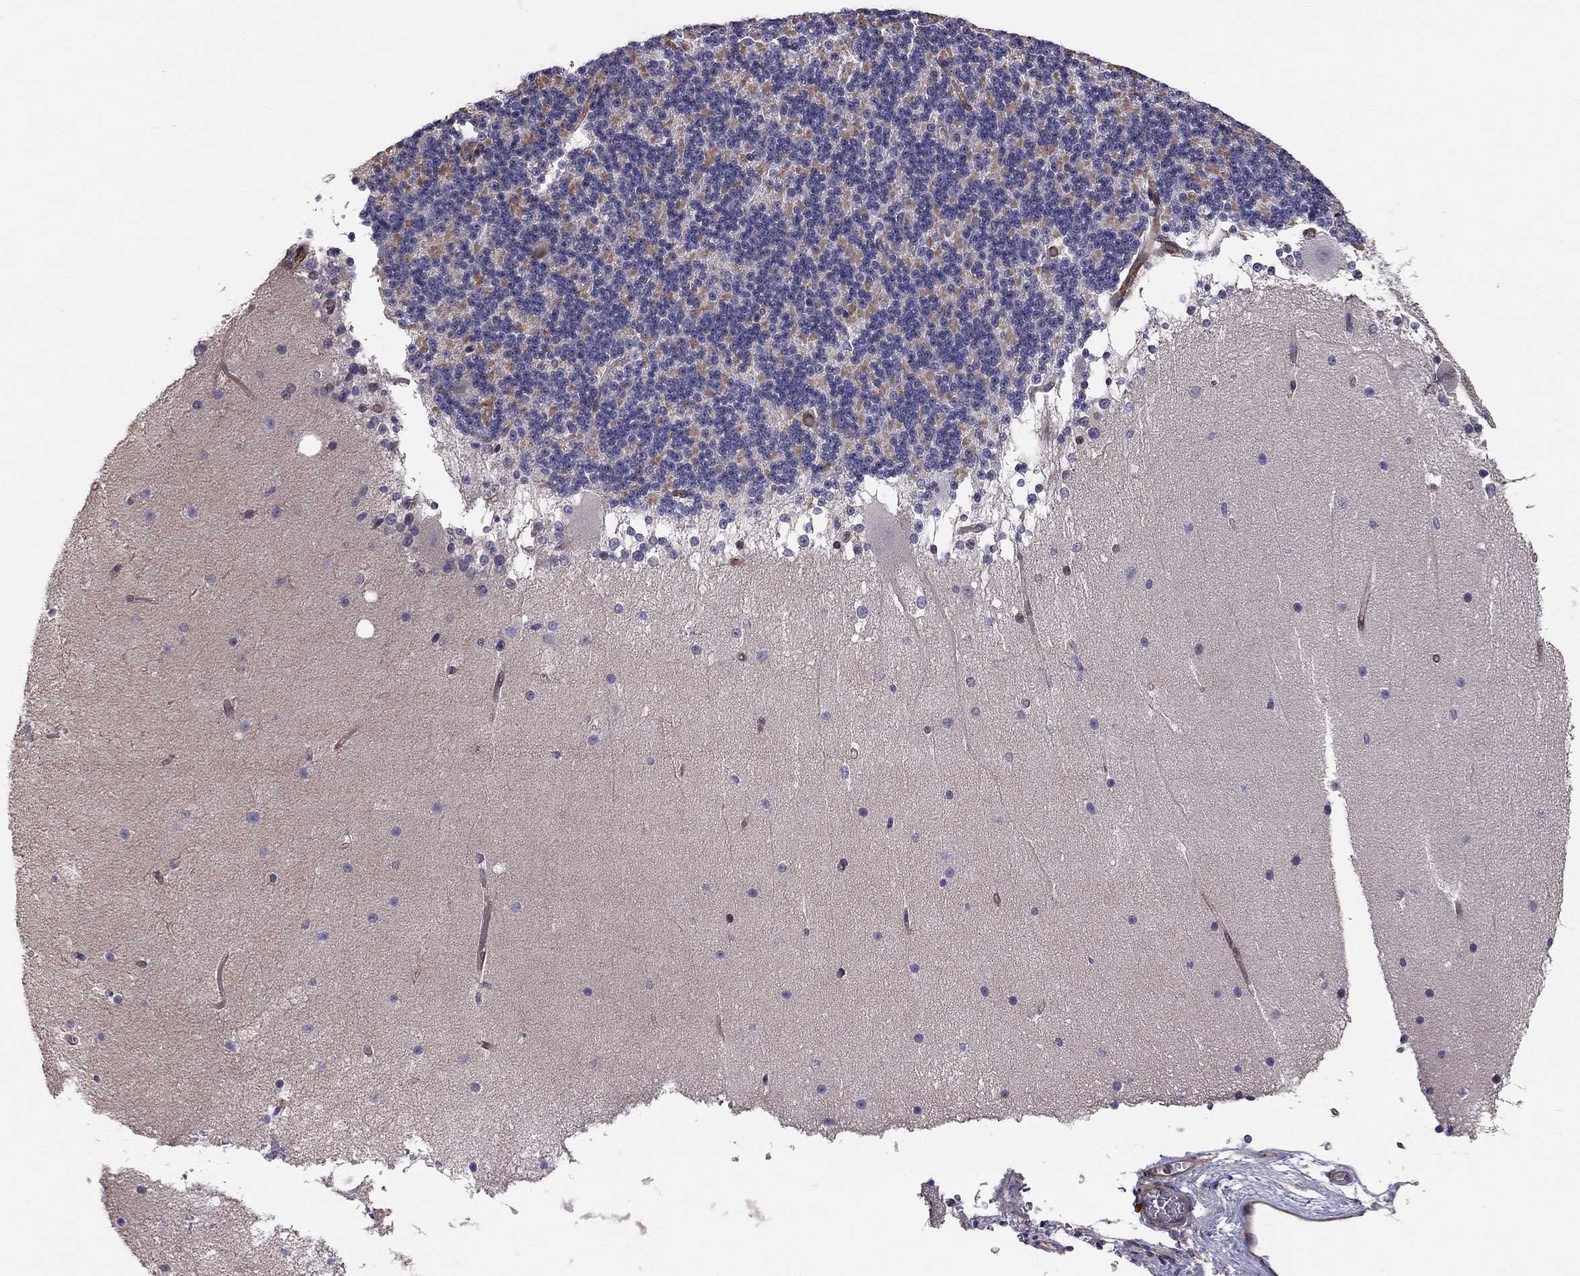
{"staining": {"intensity": "moderate", "quantity": "<25%", "location": "cytoplasmic/membranous"}, "tissue": "cerebellum", "cell_type": "Cells in granular layer", "image_type": "normal", "snomed": [{"axis": "morphology", "description": "Normal tissue, NOS"}, {"axis": "topography", "description": "Cerebellum"}], "caption": "Protein staining of benign cerebellum displays moderate cytoplasmic/membranous expression in approximately <25% of cells in granular layer.", "gene": "GJB4", "patient": {"sex": "female", "age": 19}}